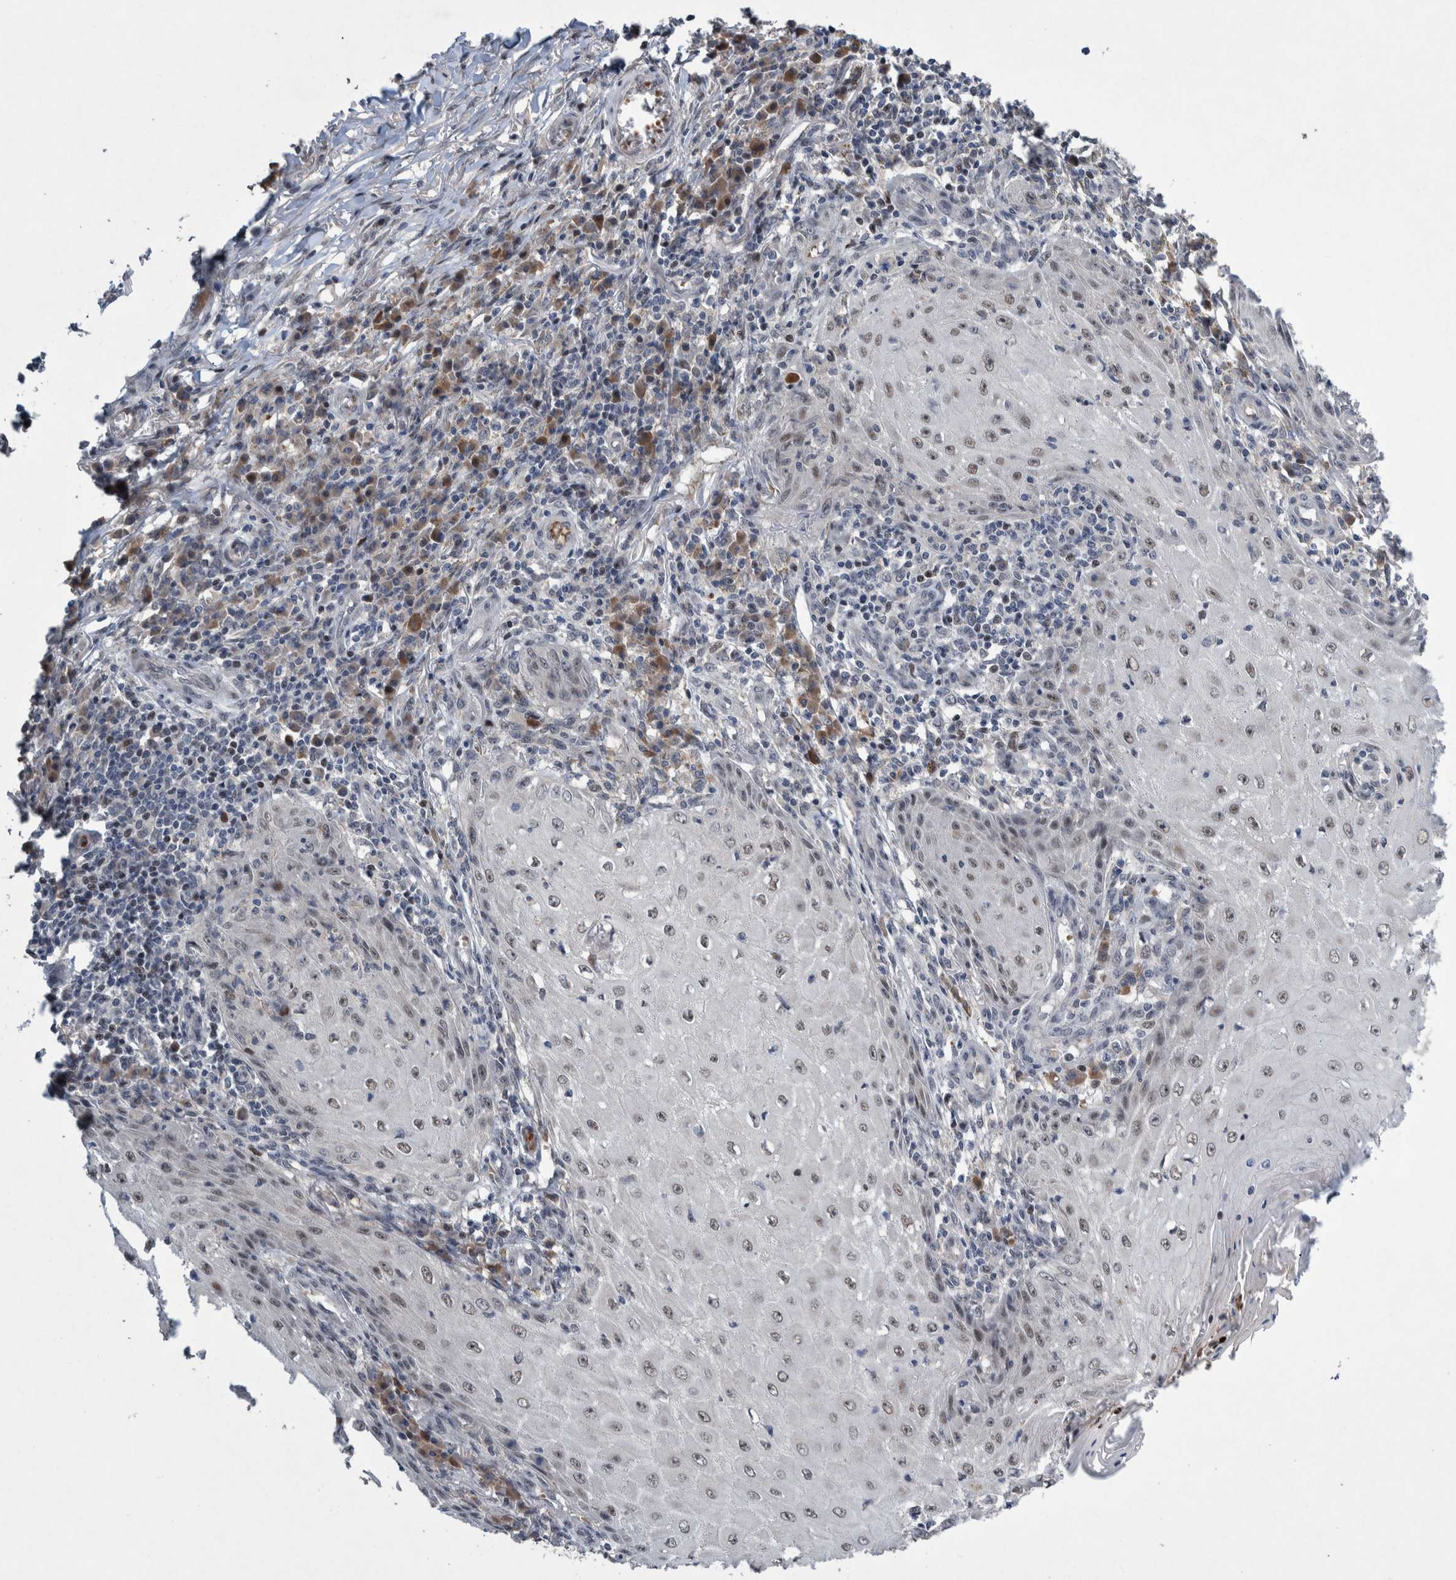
{"staining": {"intensity": "weak", "quantity": "25%-75%", "location": "nuclear"}, "tissue": "skin cancer", "cell_type": "Tumor cells", "image_type": "cancer", "snomed": [{"axis": "morphology", "description": "Squamous cell carcinoma, NOS"}, {"axis": "topography", "description": "Skin"}], "caption": "Skin squamous cell carcinoma was stained to show a protein in brown. There is low levels of weak nuclear positivity in about 25%-75% of tumor cells.", "gene": "ESRP1", "patient": {"sex": "female", "age": 73}}